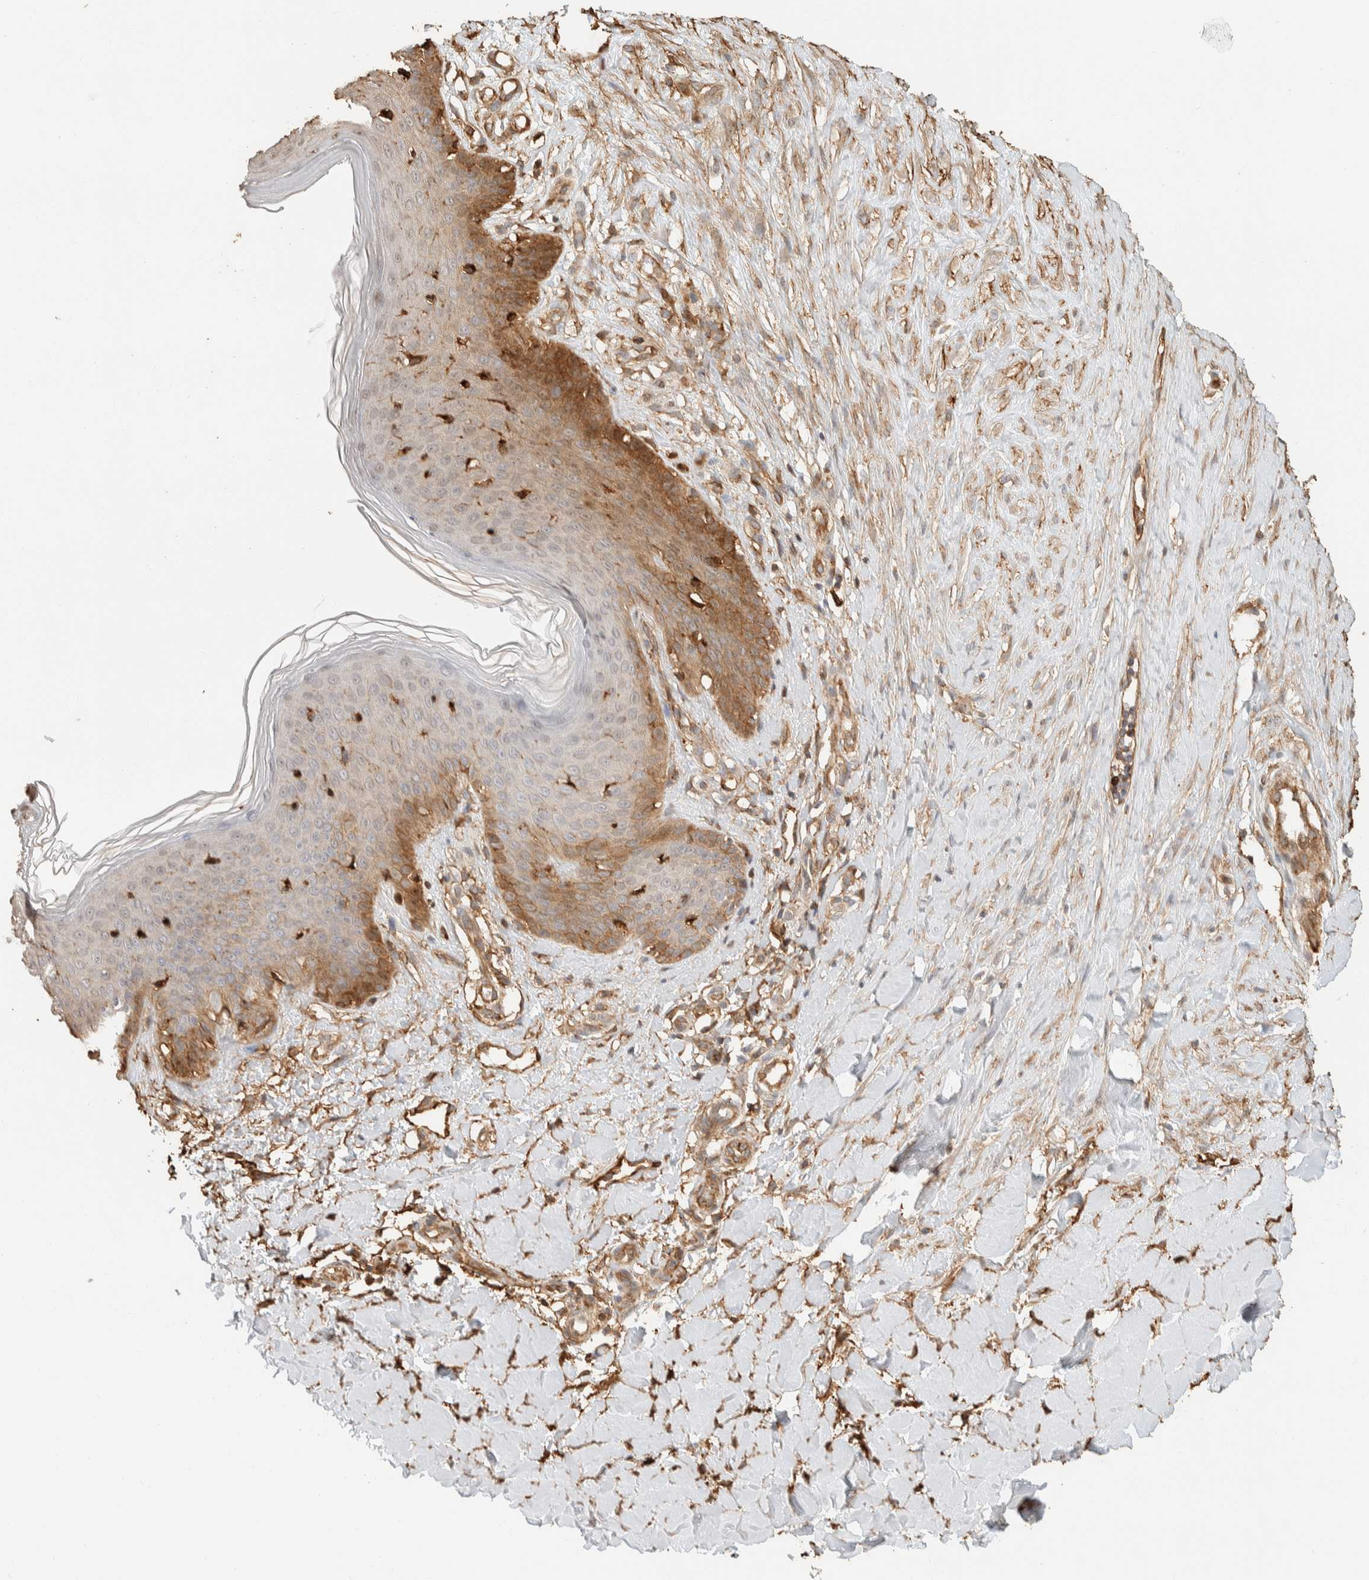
{"staining": {"intensity": "moderate", "quantity": ">75%", "location": "cytoplasmic/membranous"}, "tissue": "skin", "cell_type": "Fibroblasts", "image_type": "normal", "snomed": [{"axis": "morphology", "description": "Normal tissue, NOS"}, {"axis": "topography", "description": "Skin"}], "caption": "Brown immunohistochemical staining in normal human skin reveals moderate cytoplasmic/membranous staining in approximately >75% of fibroblasts.", "gene": "KIF9", "patient": {"sex": "male", "age": 41}}